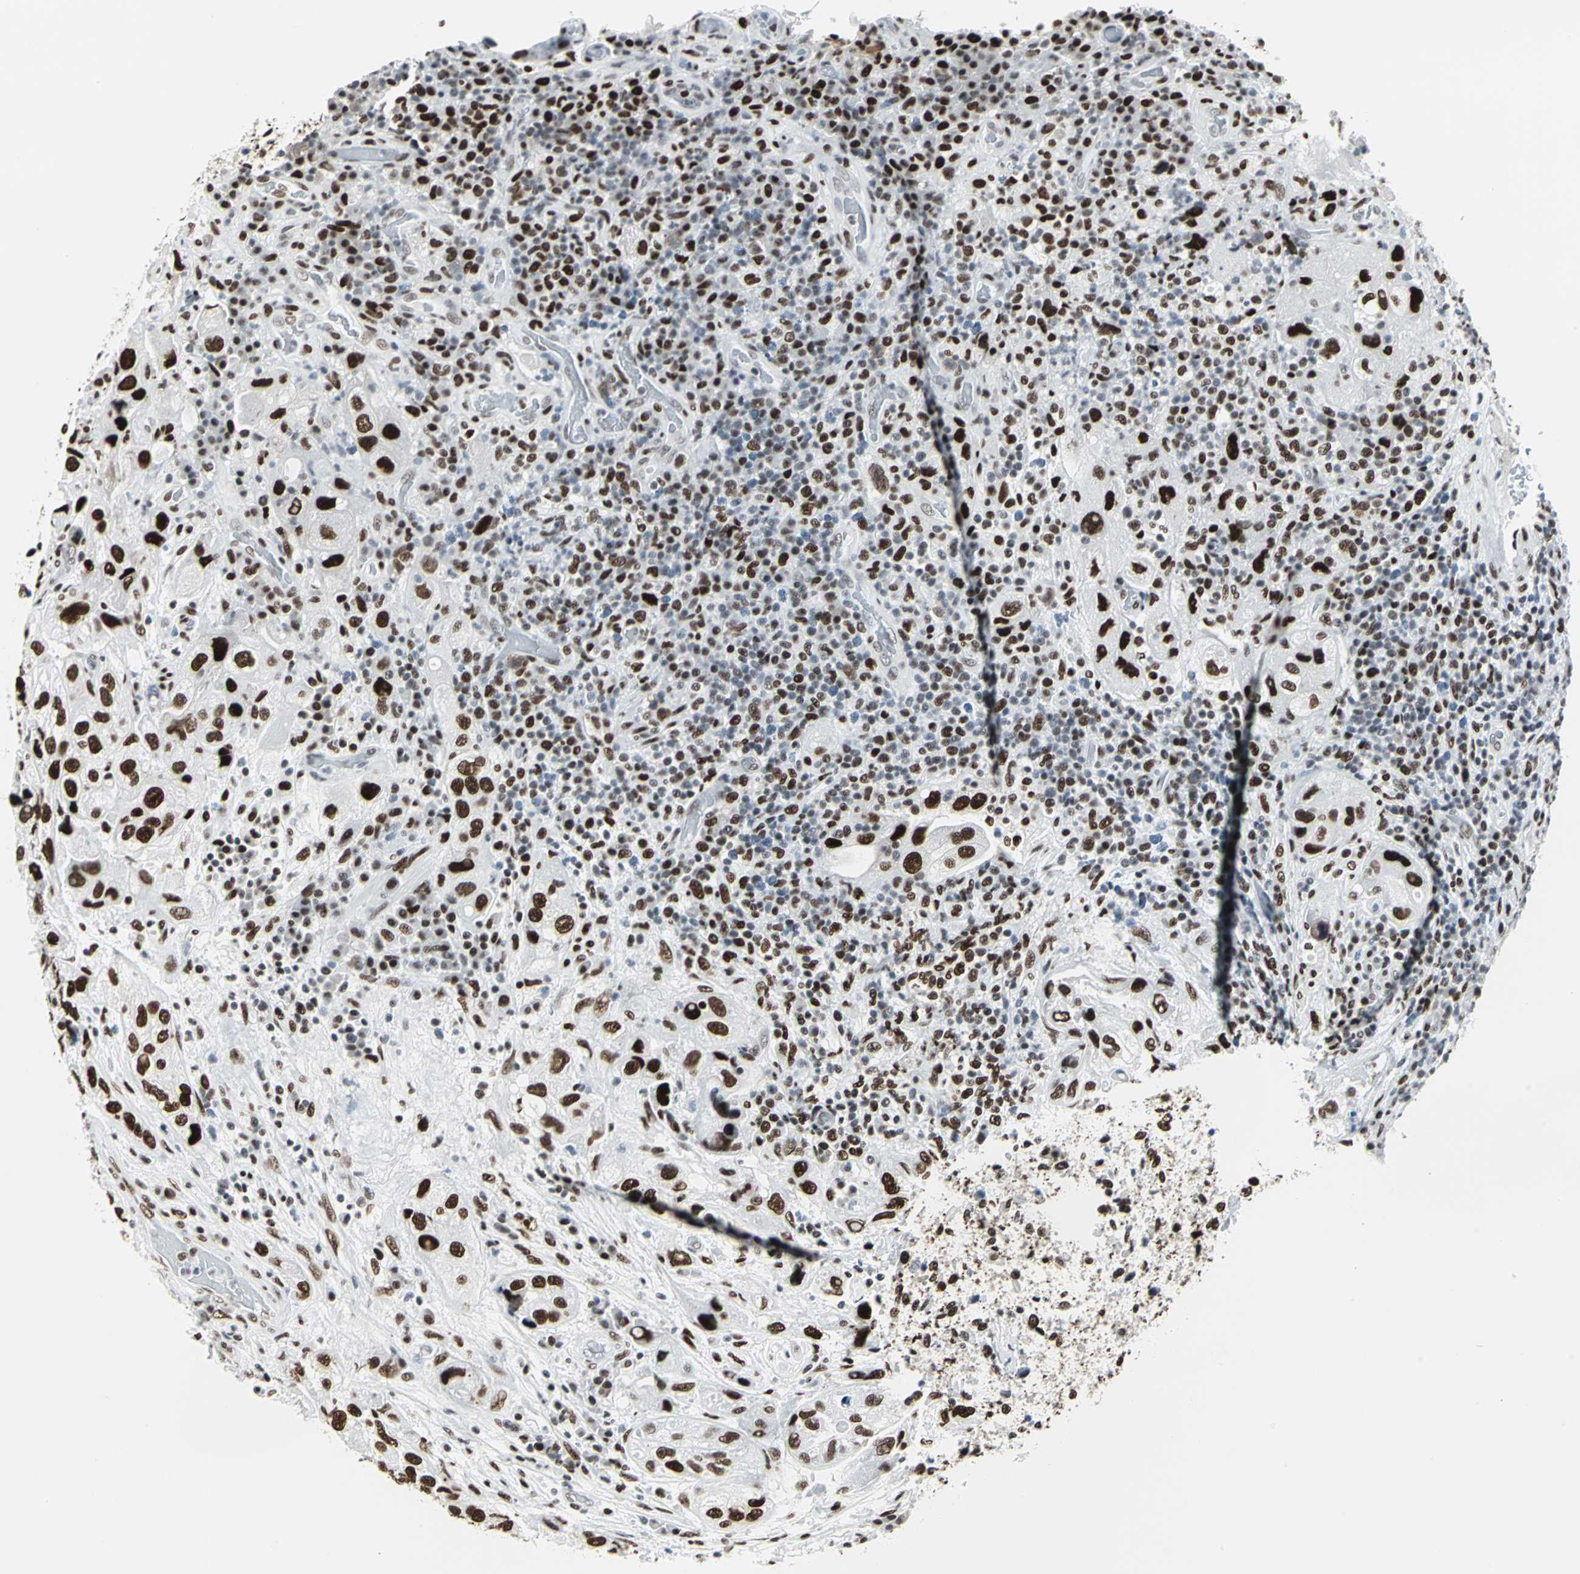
{"staining": {"intensity": "strong", "quantity": ">75%", "location": "nuclear"}, "tissue": "urothelial cancer", "cell_type": "Tumor cells", "image_type": "cancer", "snomed": [{"axis": "morphology", "description": "Urothelial carcinoma, High grade"}, {"axis": "topography", "description": "Urinary bladder"}], "caption": "The immunohistochemical stain highlights strong nuclear positivity in tumor cells of urothelial cancer tissue.", "gene": "HDAC2", "patient": {"sex": "female", "age": 64}}